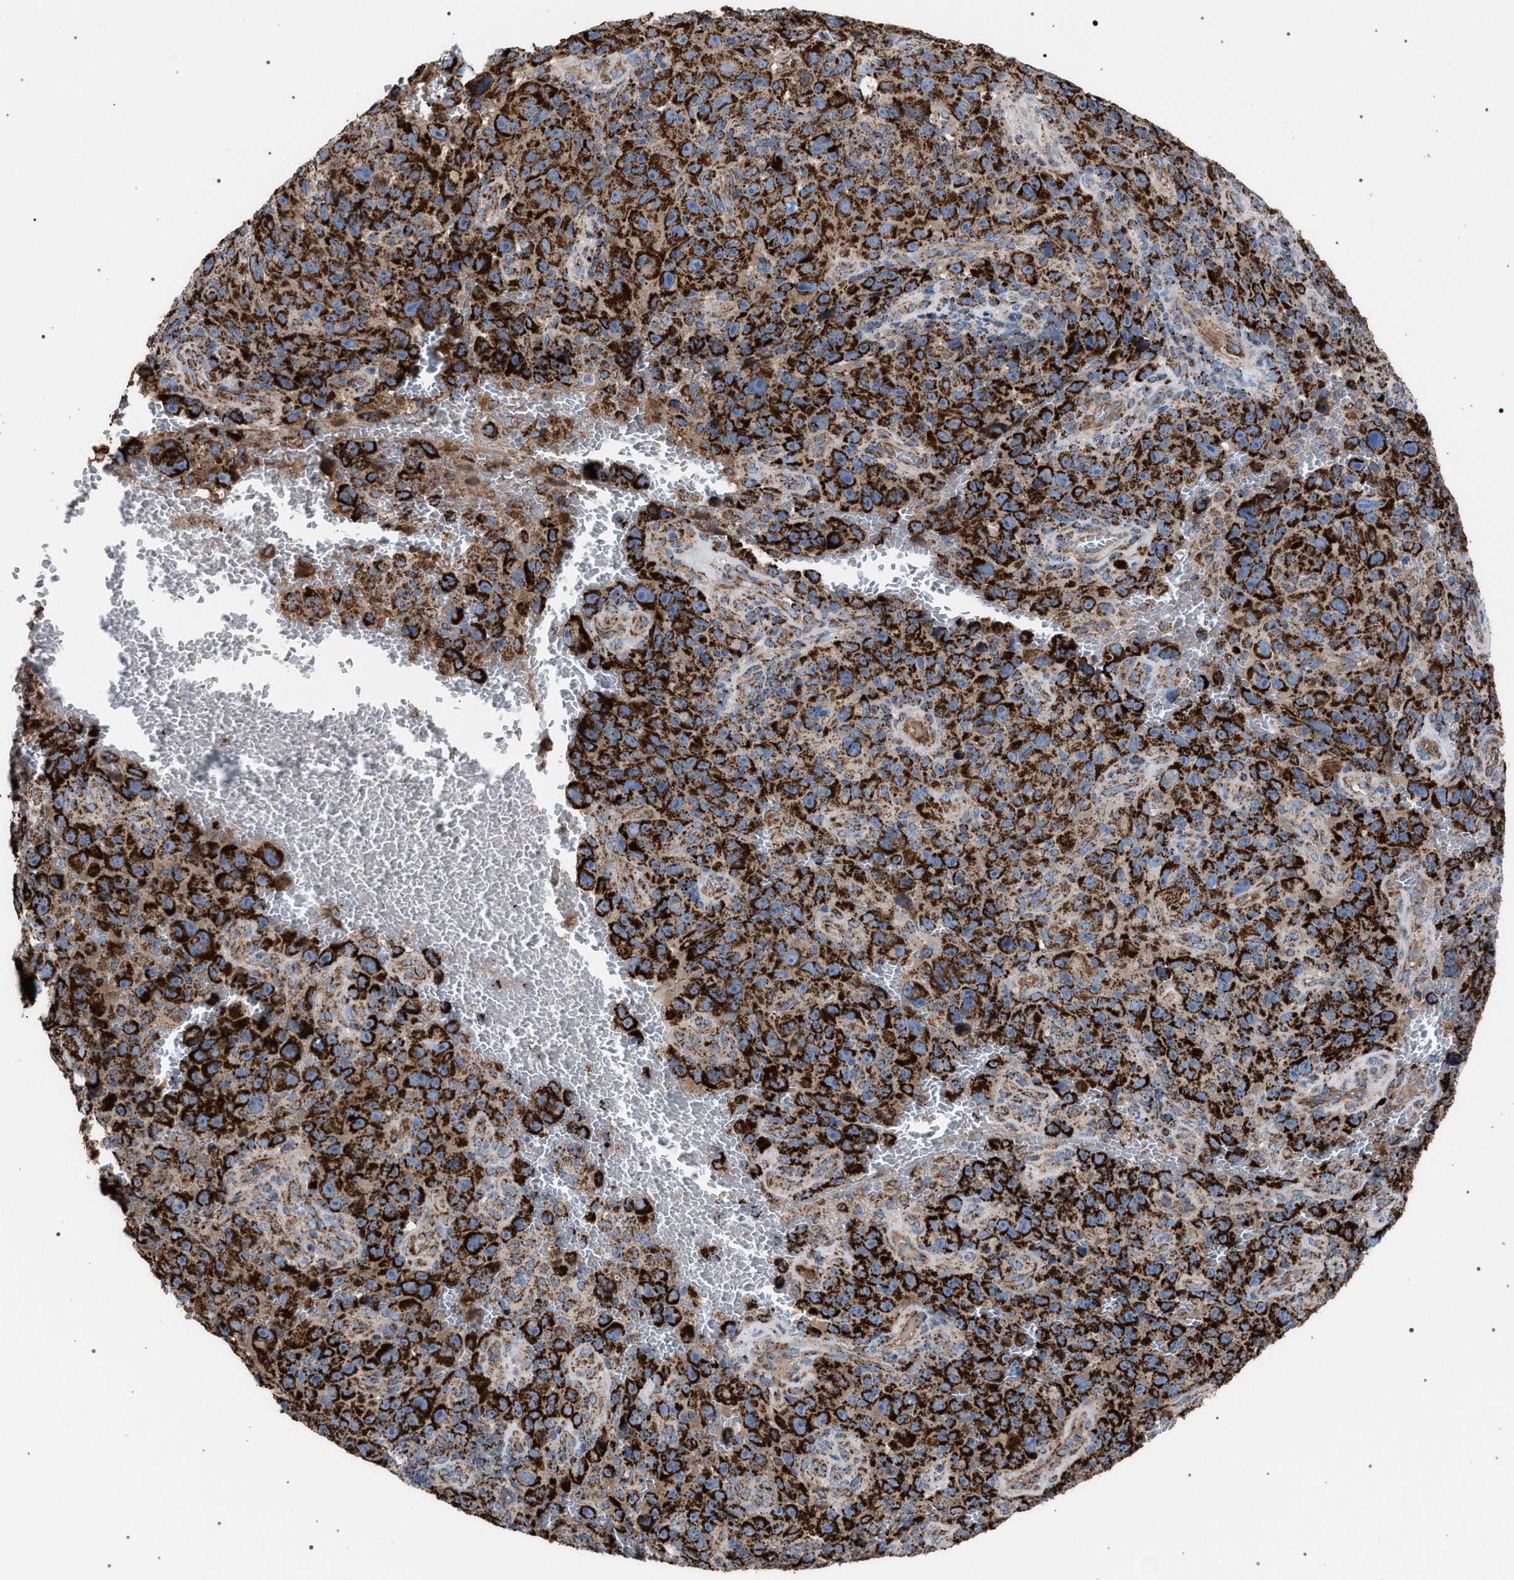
{"staining": {"intensity": "strong", "quantity": ">75%", "location": "cytoplasmic/membranous"}, "tissue": "melanoma", "cell_type": "Tumor cells", "image_type": "cancer", "snomed": [{"axis": "morphology", "description": "Malignant melanoma, NOS"}, {"axis": "topography", "description": "Skin"}], "caption": "IHC of melanoma demonstrates high levels of strong cytoplasmic/membranous positivity in approximately >75% of tumor cells.", "gene": "VPS13A", "patient": {"sex": "female", "age": 82}}